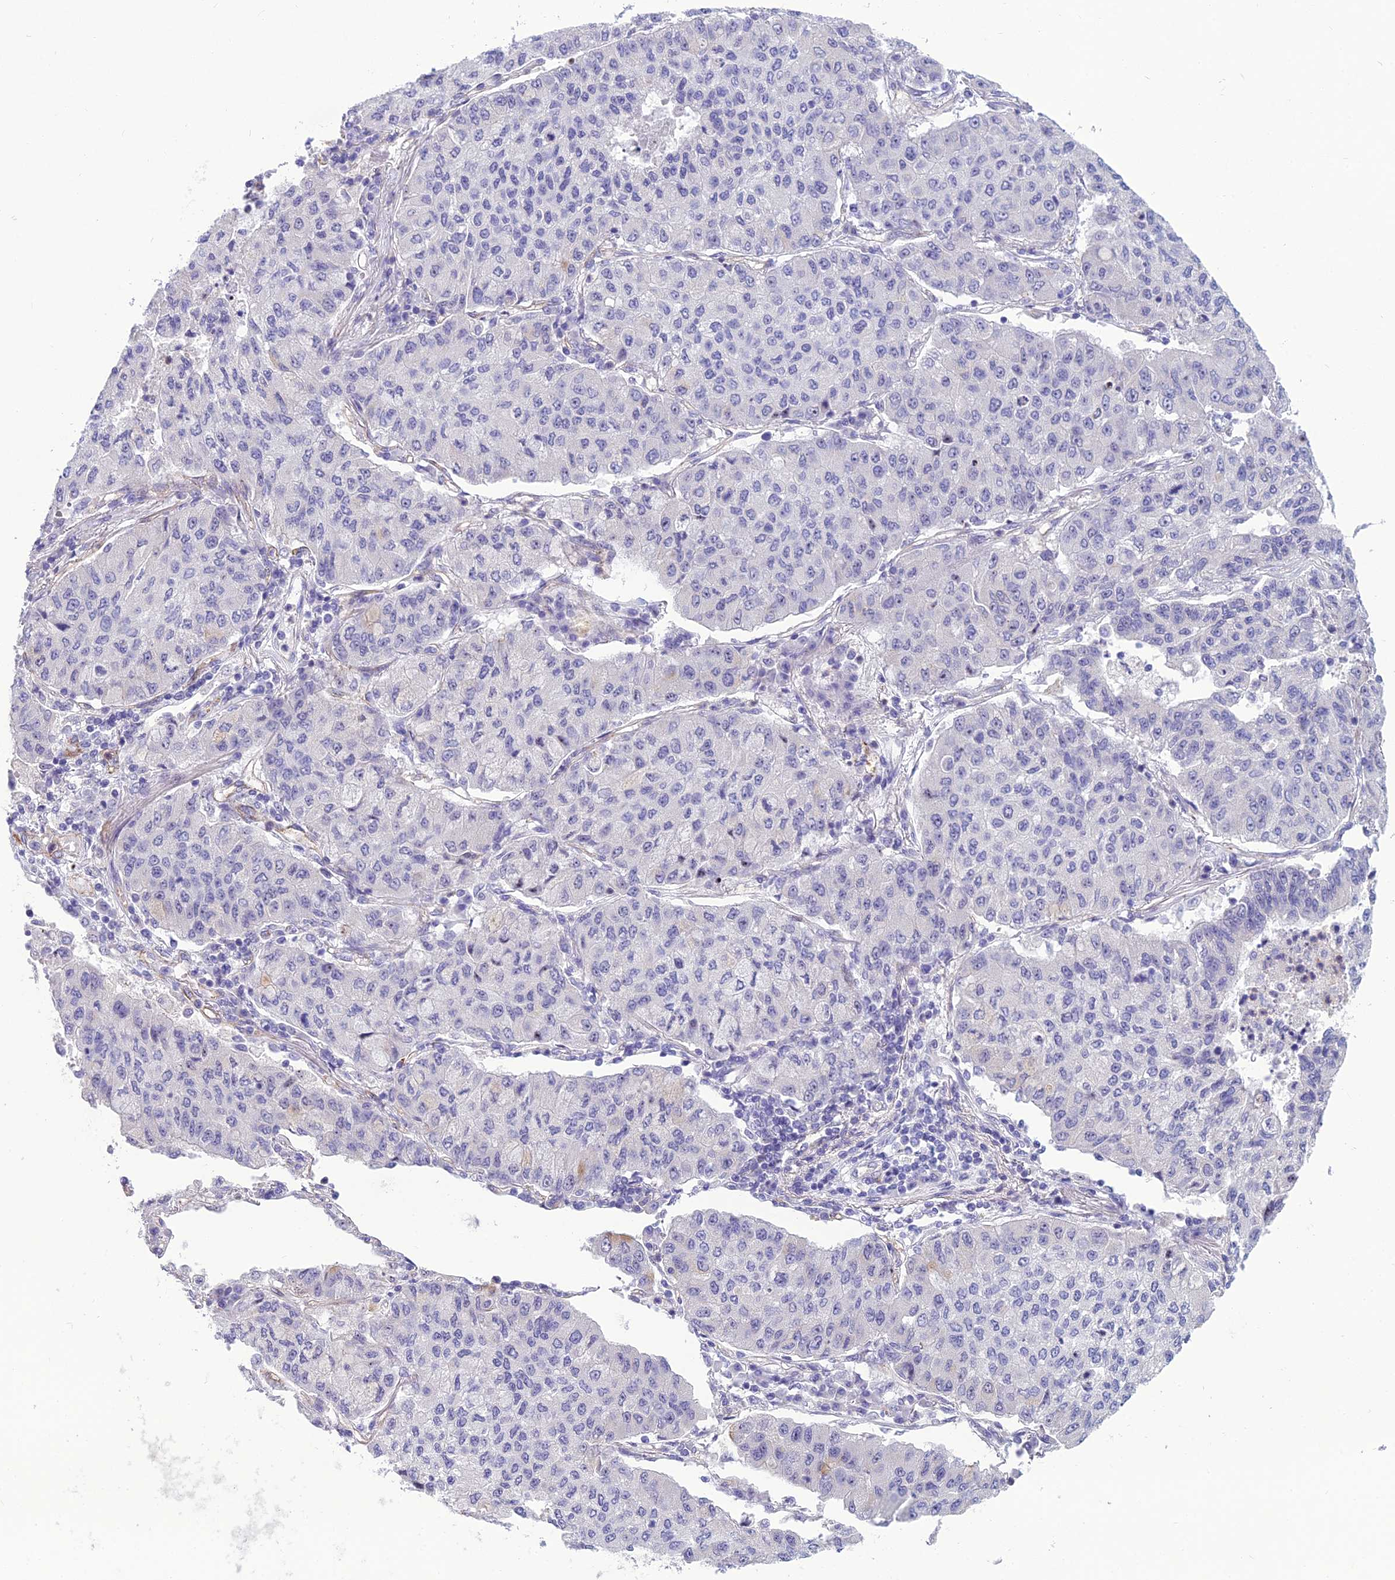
{"staining": {"intensity": "negative", "quantity": "none", "location": "none"}, "tissue": "lung cancer", "cell_type": "Tumor cells", "image_type": "cancer", "snomed": [{"axis": "morphology", "description": "Squamous cell carcinoma, NOS"}, {"axis": "topography", "description": "Lung"}], "caption": "There is no significant staining in tumor cells of lung squamous cell carcinoma.", "gene": "BBS7", "patient": {"sex": "male", "age": 74}}